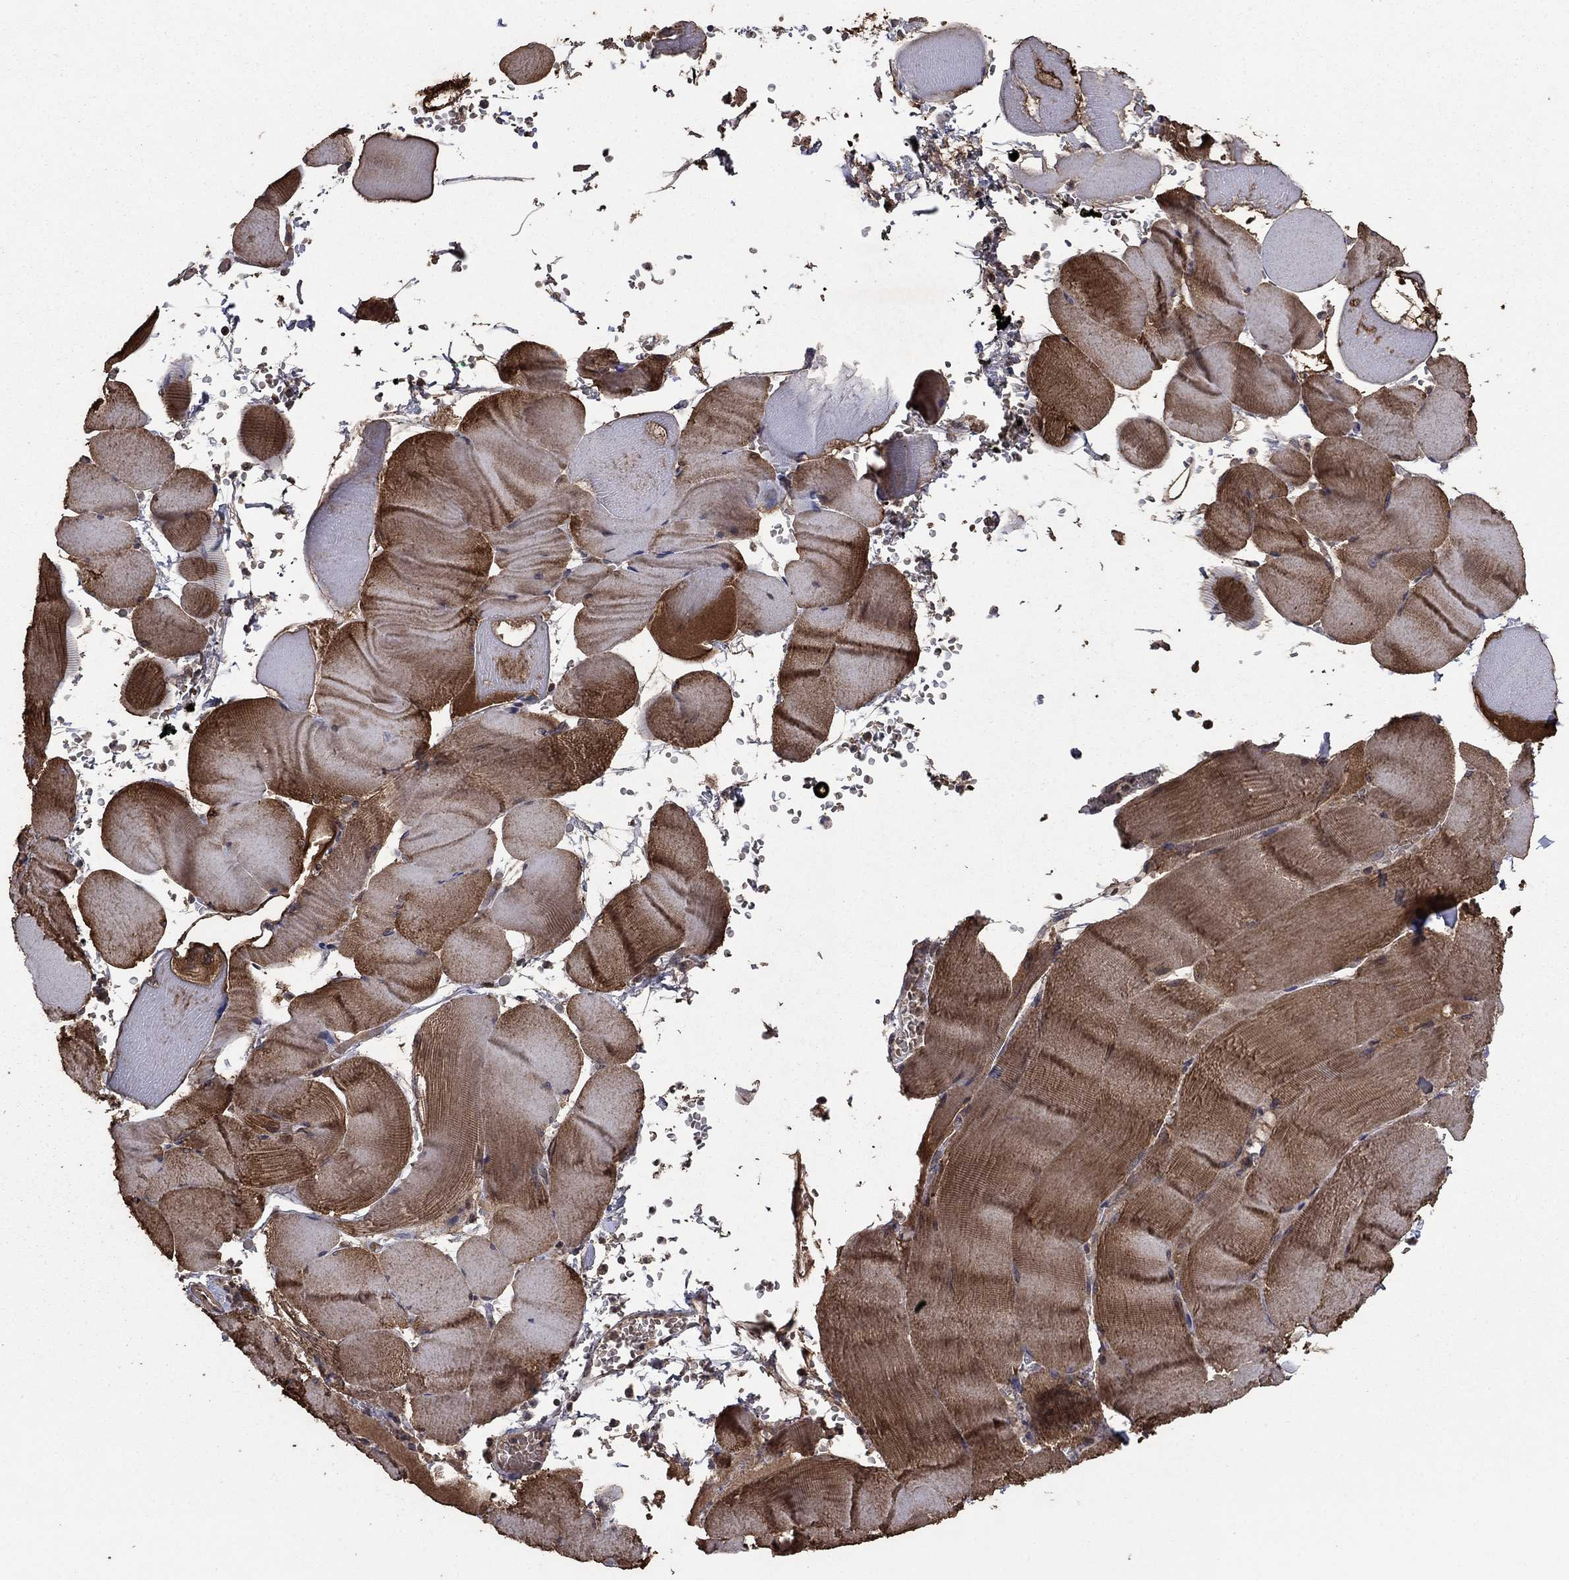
{"staining": {"intensity": "strong", "quantity": "25%-75%", "location": "cytoplasmic/membranous"}, "tissue": "skeletal muscle", "cell_type": "Myocytes", "image_type": "normal", "snomed": [{"axis": "morphology", "description": "Normal tissue, NOS"}, {"axis": "topography", "description": "Skeletal muscle"}], "caption": "Immunohistochemical staining of unremarkable skeletal muscle exhibits strong cytoplasmic/membranous protein positivity in approximately 25%-75% of myocytes.", "gene": "DHRS1", "patient": {"sex": "male", "age": 56}}